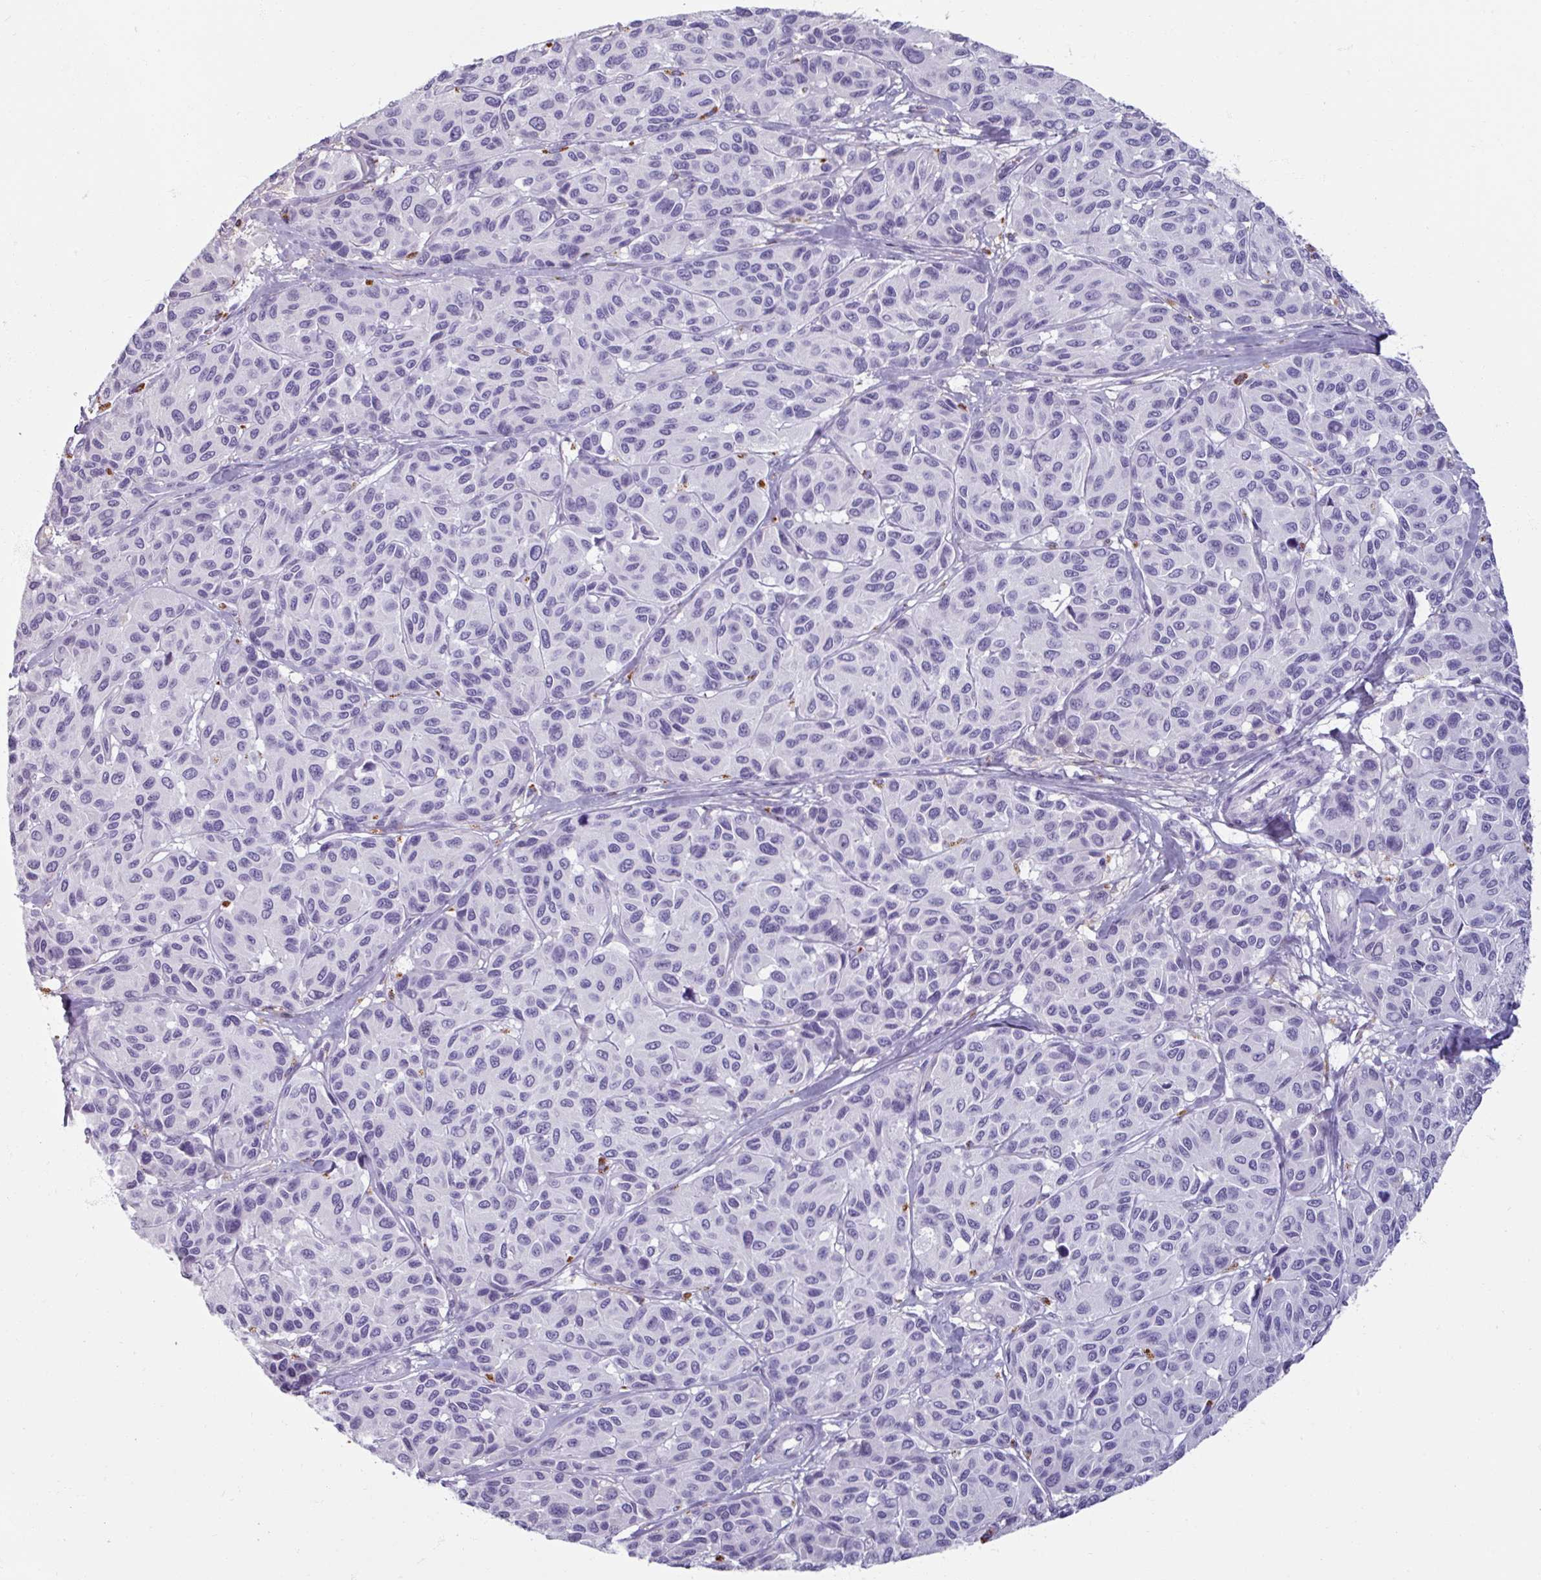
{"staining": {"intensity": "negative", "quantity": "none", "location": "none"}, "tissue": "melanoma", "cell_type": "Tumor cells", "image_type": "cancer", "snomed": [{"axis": "morphology", "description": "Malignant melanoma, NOS"}, {"axis": "topography", "description": "Skin"}], "caption": "This is an immunohistochemistry (IHC) image of melanoma. There is no staining in tumor cells.", "gene": "SPESP1", "patient": {"sex": "female", "age": 66}}